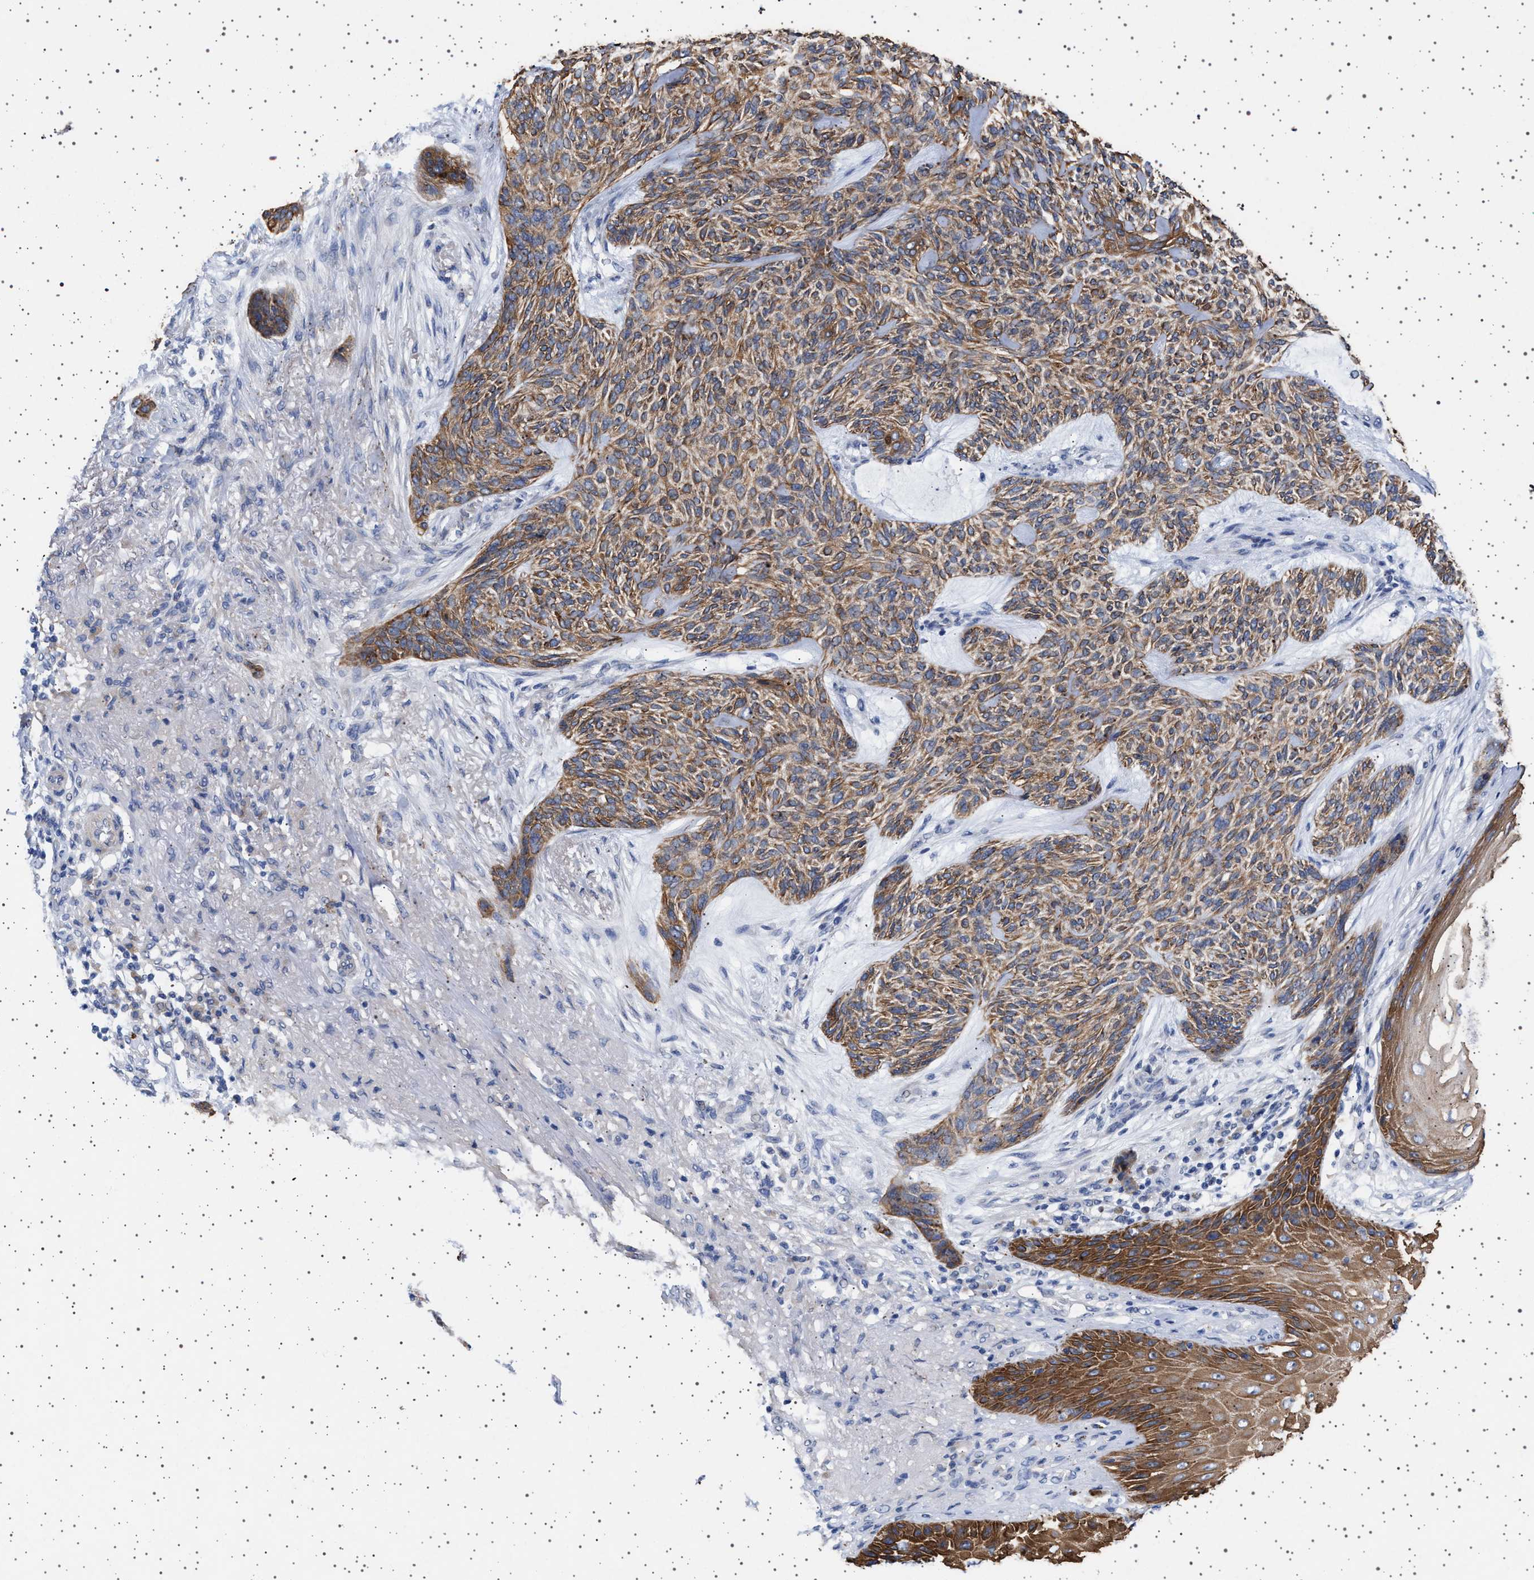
{"staining": {"intensity": "moderate", "quantity": ">75%", "location": "cytoplasmic/membranous"}, "tissue": "skin cancer", "cell_type": "Tumor cells", "image_type": "cancer", "snomed": [{"axis": "morphology", "description": "Basal cell carcinoma"}, {"axis": "topography", "description": "Skin"}], "caption": "Immunohistochemistry of skin cancer exhibits medium levels of moderate cytoplasmic/membranous staining in approximately >75% of tumor cells. The protein of interest is shown in brown color, while the nuclei are stained blue.", "gene": "TRMT10B", "patient": {"sex": "male", "age": 55}}